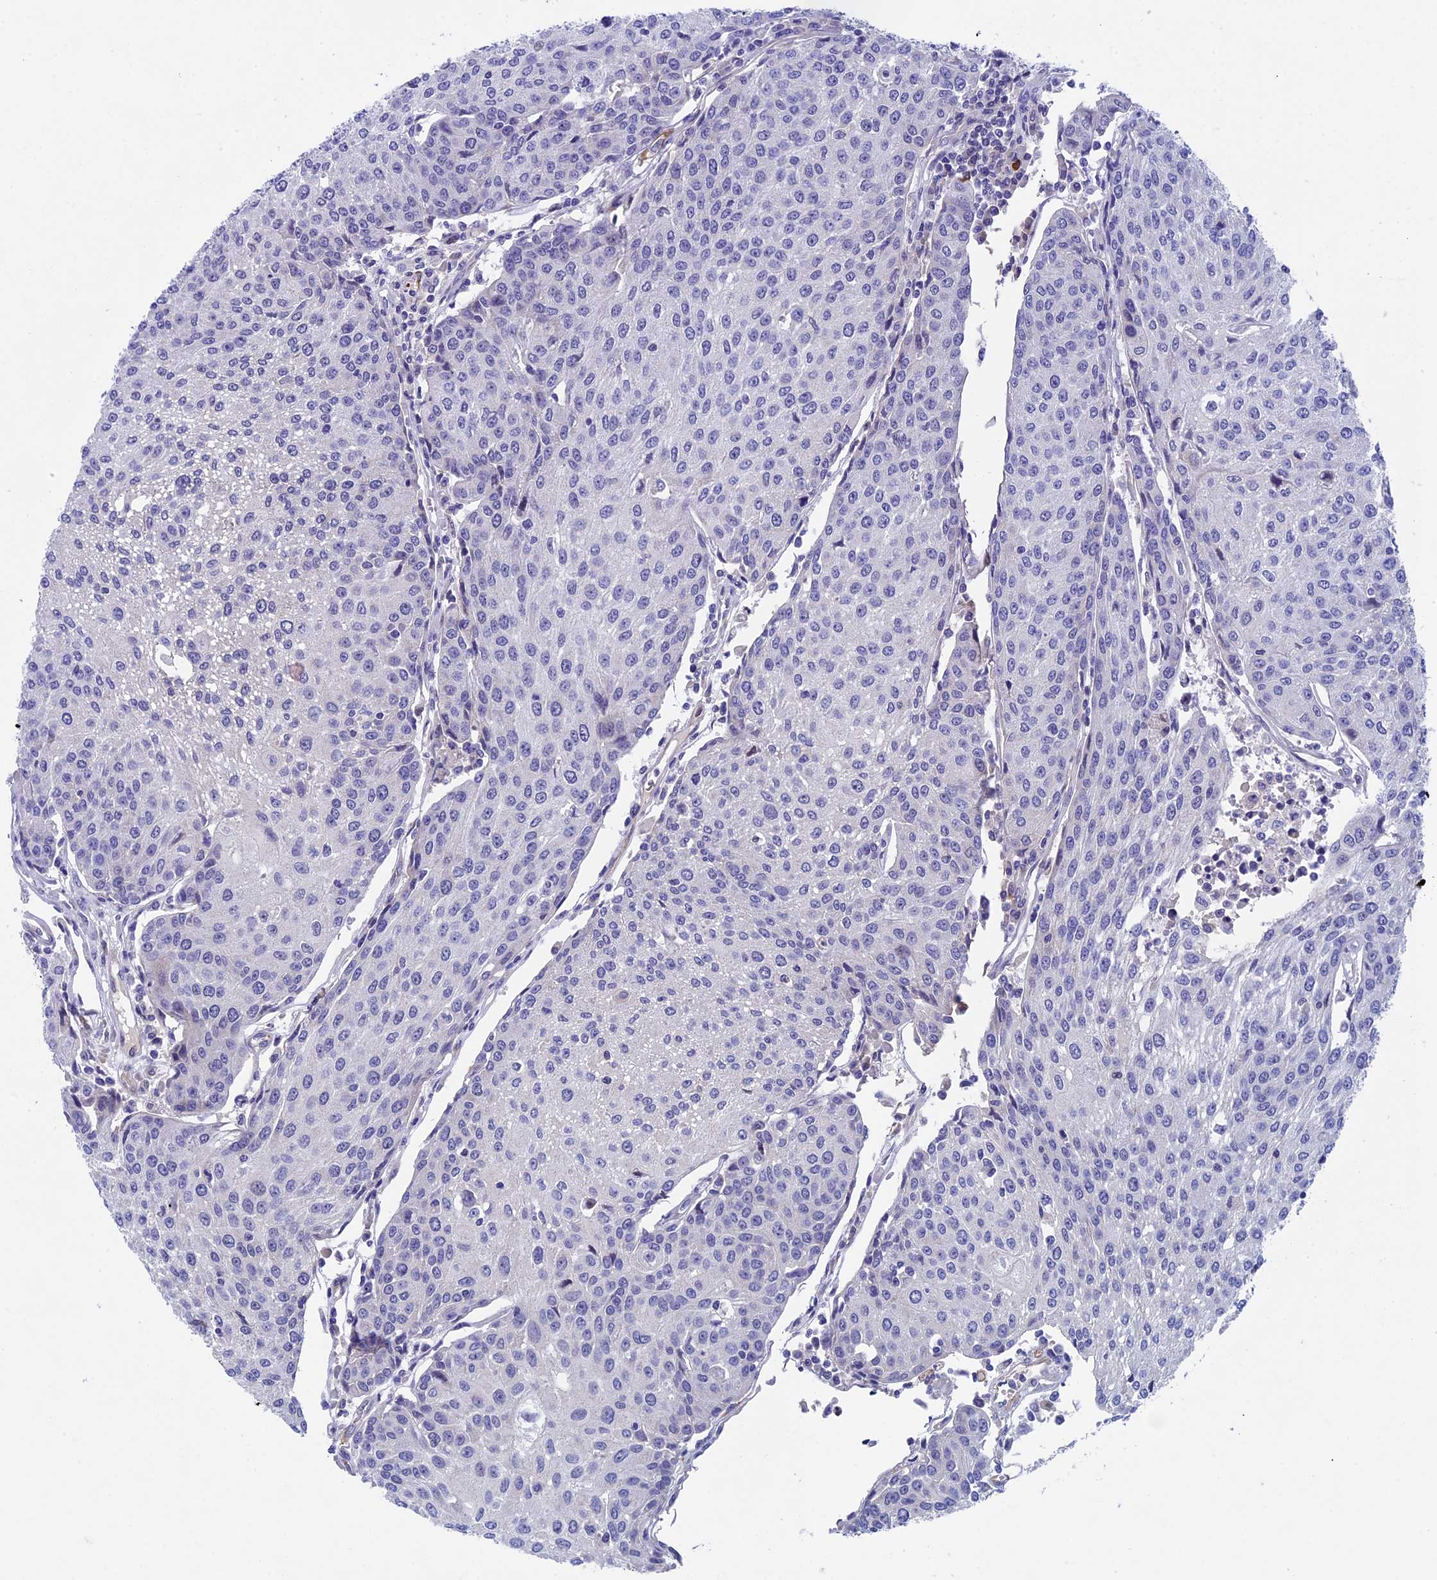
{"staining": {"intensity": "negative", "quantity": "none", "location": "none"}, "tissue": "urothelial cancer", "cell_type": "Tumor cells", "image_type": "cancer", "snomed": [{"axis": "morphology", "description": "Urothelial carcinoma, High grade"}, {"axis": "topography", "description": "Urinary bladder"}], "caption": "There is no significant expression in tumor cells of urothelial carcinoma (high-grade). (DAB (3,3'-diaminobenzidine) immunohistochemistry (IHC), high magnification).", "gene": "INSYN1", "patient": {"sex": "female", "age": 85}}